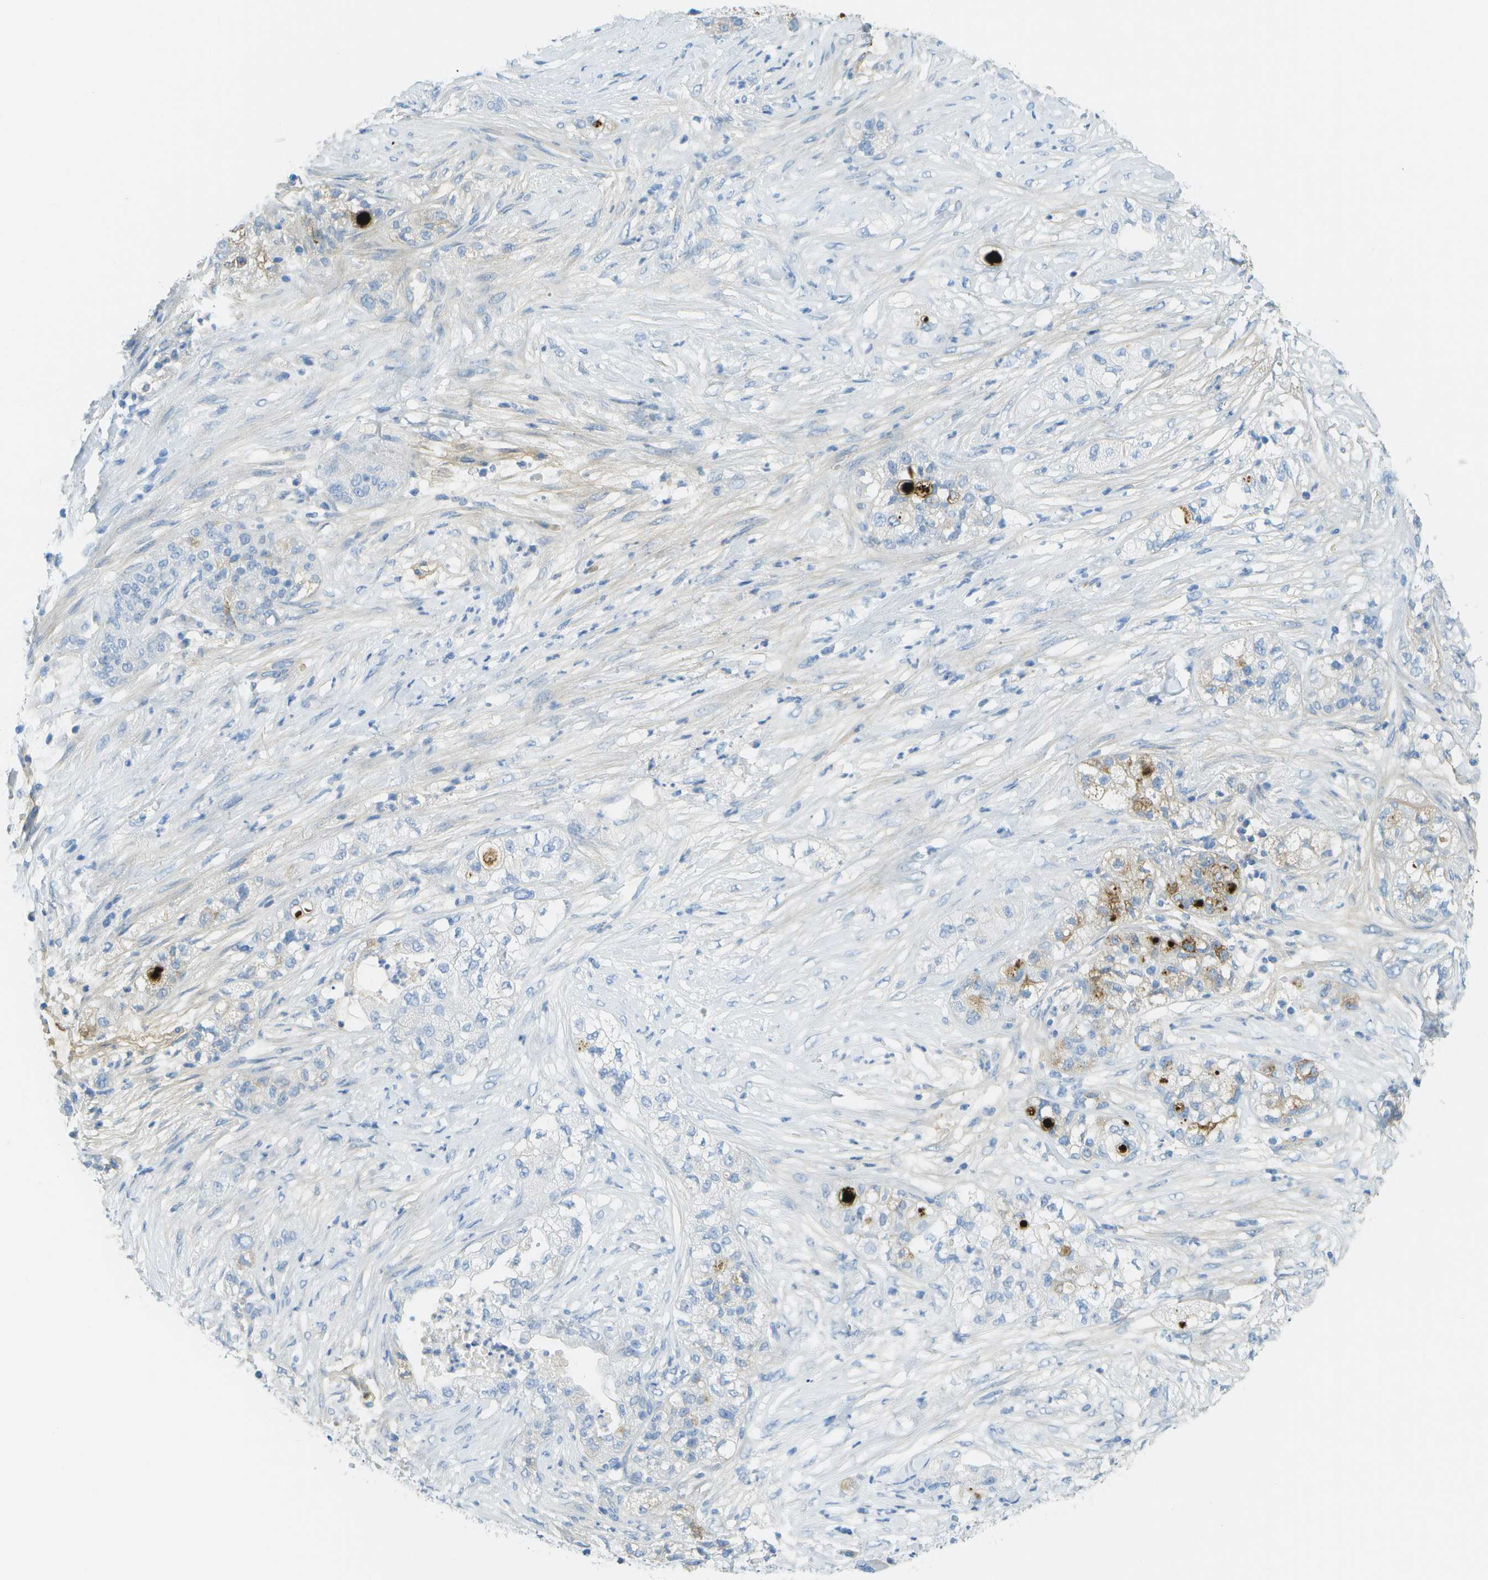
{"staining": {"intensity": "negative", "quantity": "none", "location": "none"}, "tissue": "pancreatic cancer", "cell_type": "Tumor cells", "image_type": "cancer", "snomed": [{"axis": "morphology", "description": "Adenocarcinoma, NOS"}, {"axis": "topography", "description": "Pancreas"}], "caption": "Immunohistochemistry (IHC) histopathology image of neoplastic tissue: pancreatic adenocarcinoma stained with DAB (3,3'-diaminobenzidine) exhibits no significant protein positivity in tumor cells.", "gene": "C1S", "patient": {"sex": "female", "age": 78}}